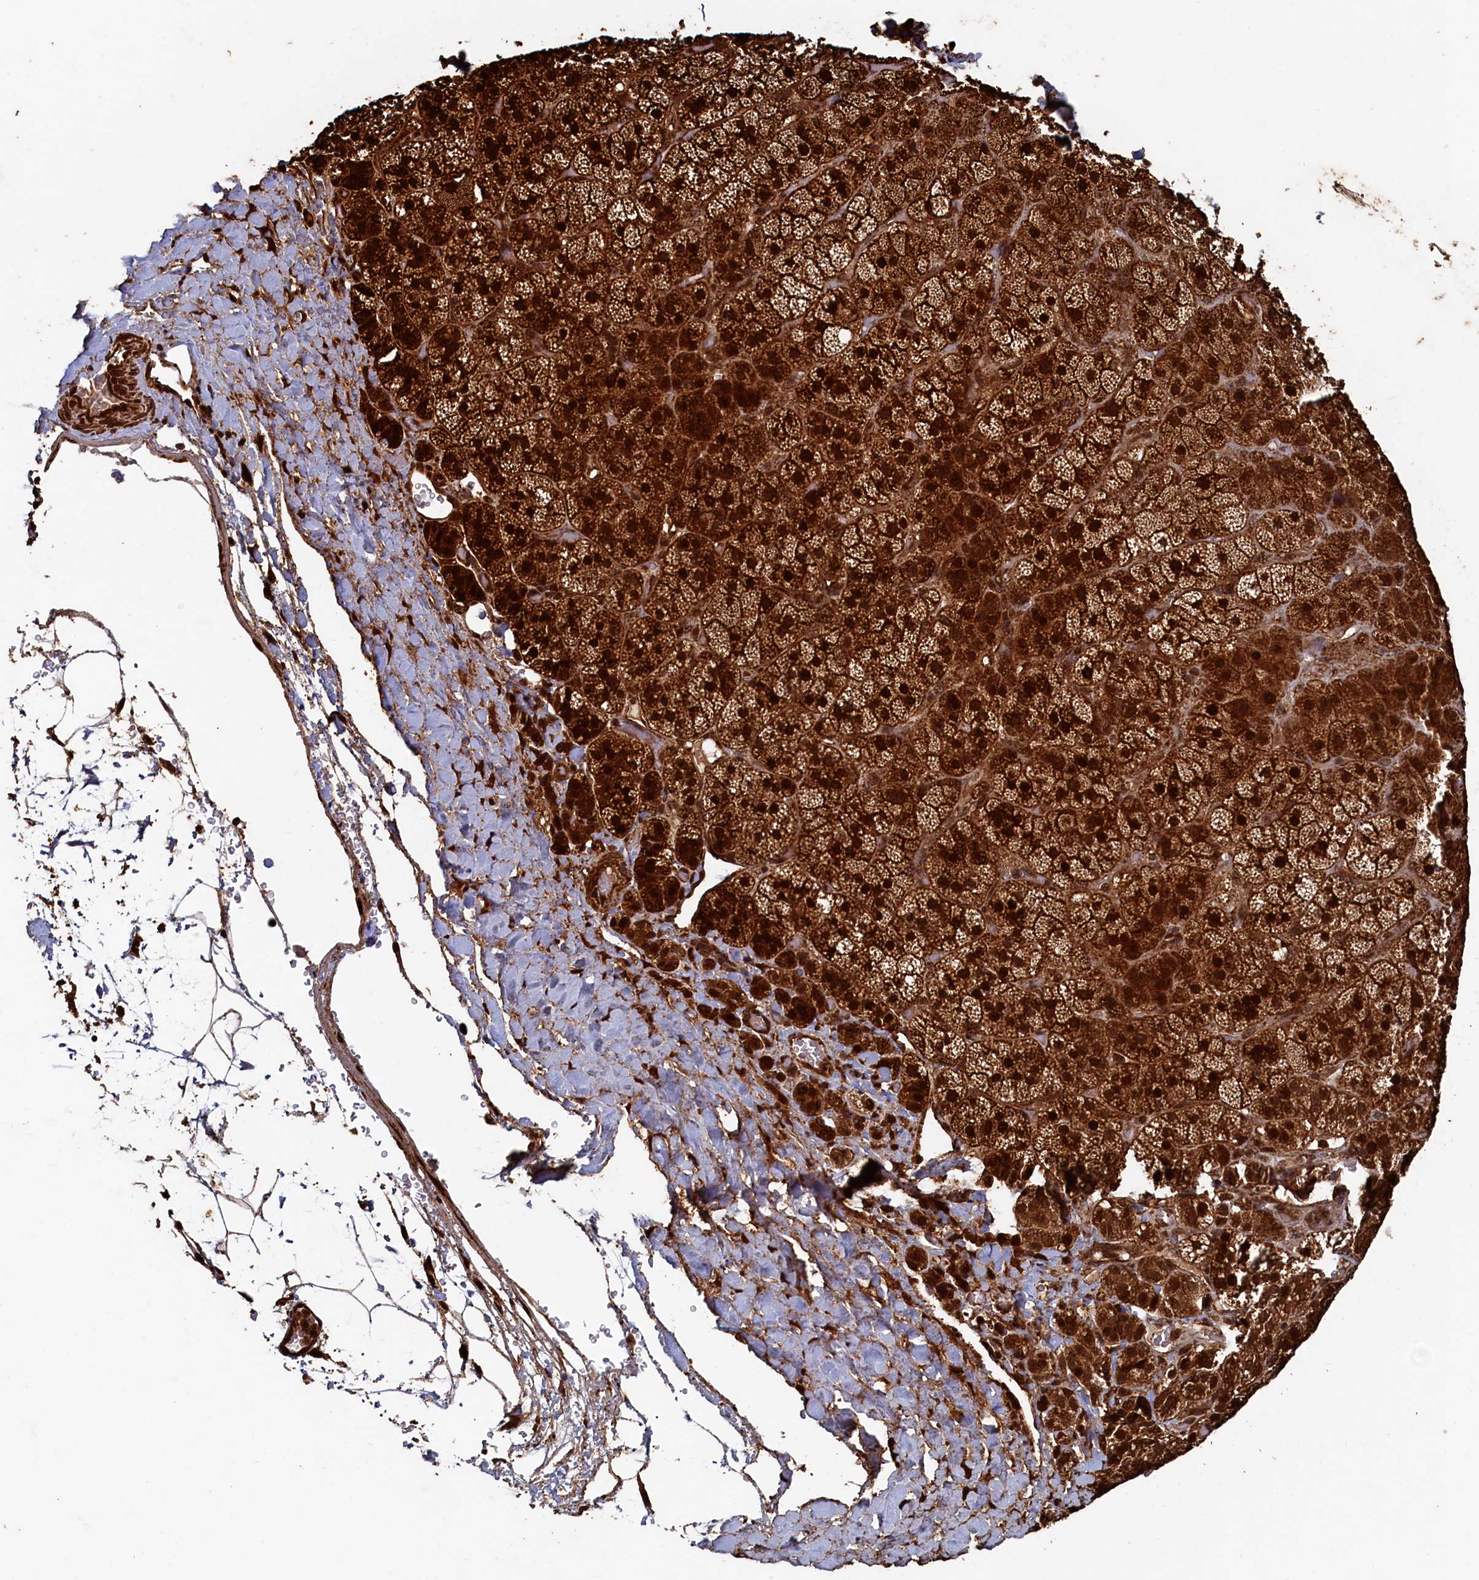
{"staining": {"intensity": "strong", "quantity": ">75%", "location": "cytoplasmic/membranous,nuclear"}, "tissue": "adrenal gland", "cell_type": "Glandular cells", "image_type": "normal", "snomed": [{"axis": "morphology", "description": "Normal tissue, NOS"}, {"axis": "topography", "description": "Adrenal gland"}], "caption": "IHC (DAB (3,3'-diaminobenzidine)) staining of benign adrenal gland displays strong cytoplasmic/membranous,nuclear protein positivity in about >75% of glandular cells.", "gene": "PIGN", "patient": {"sex": "male", "age": 57}}